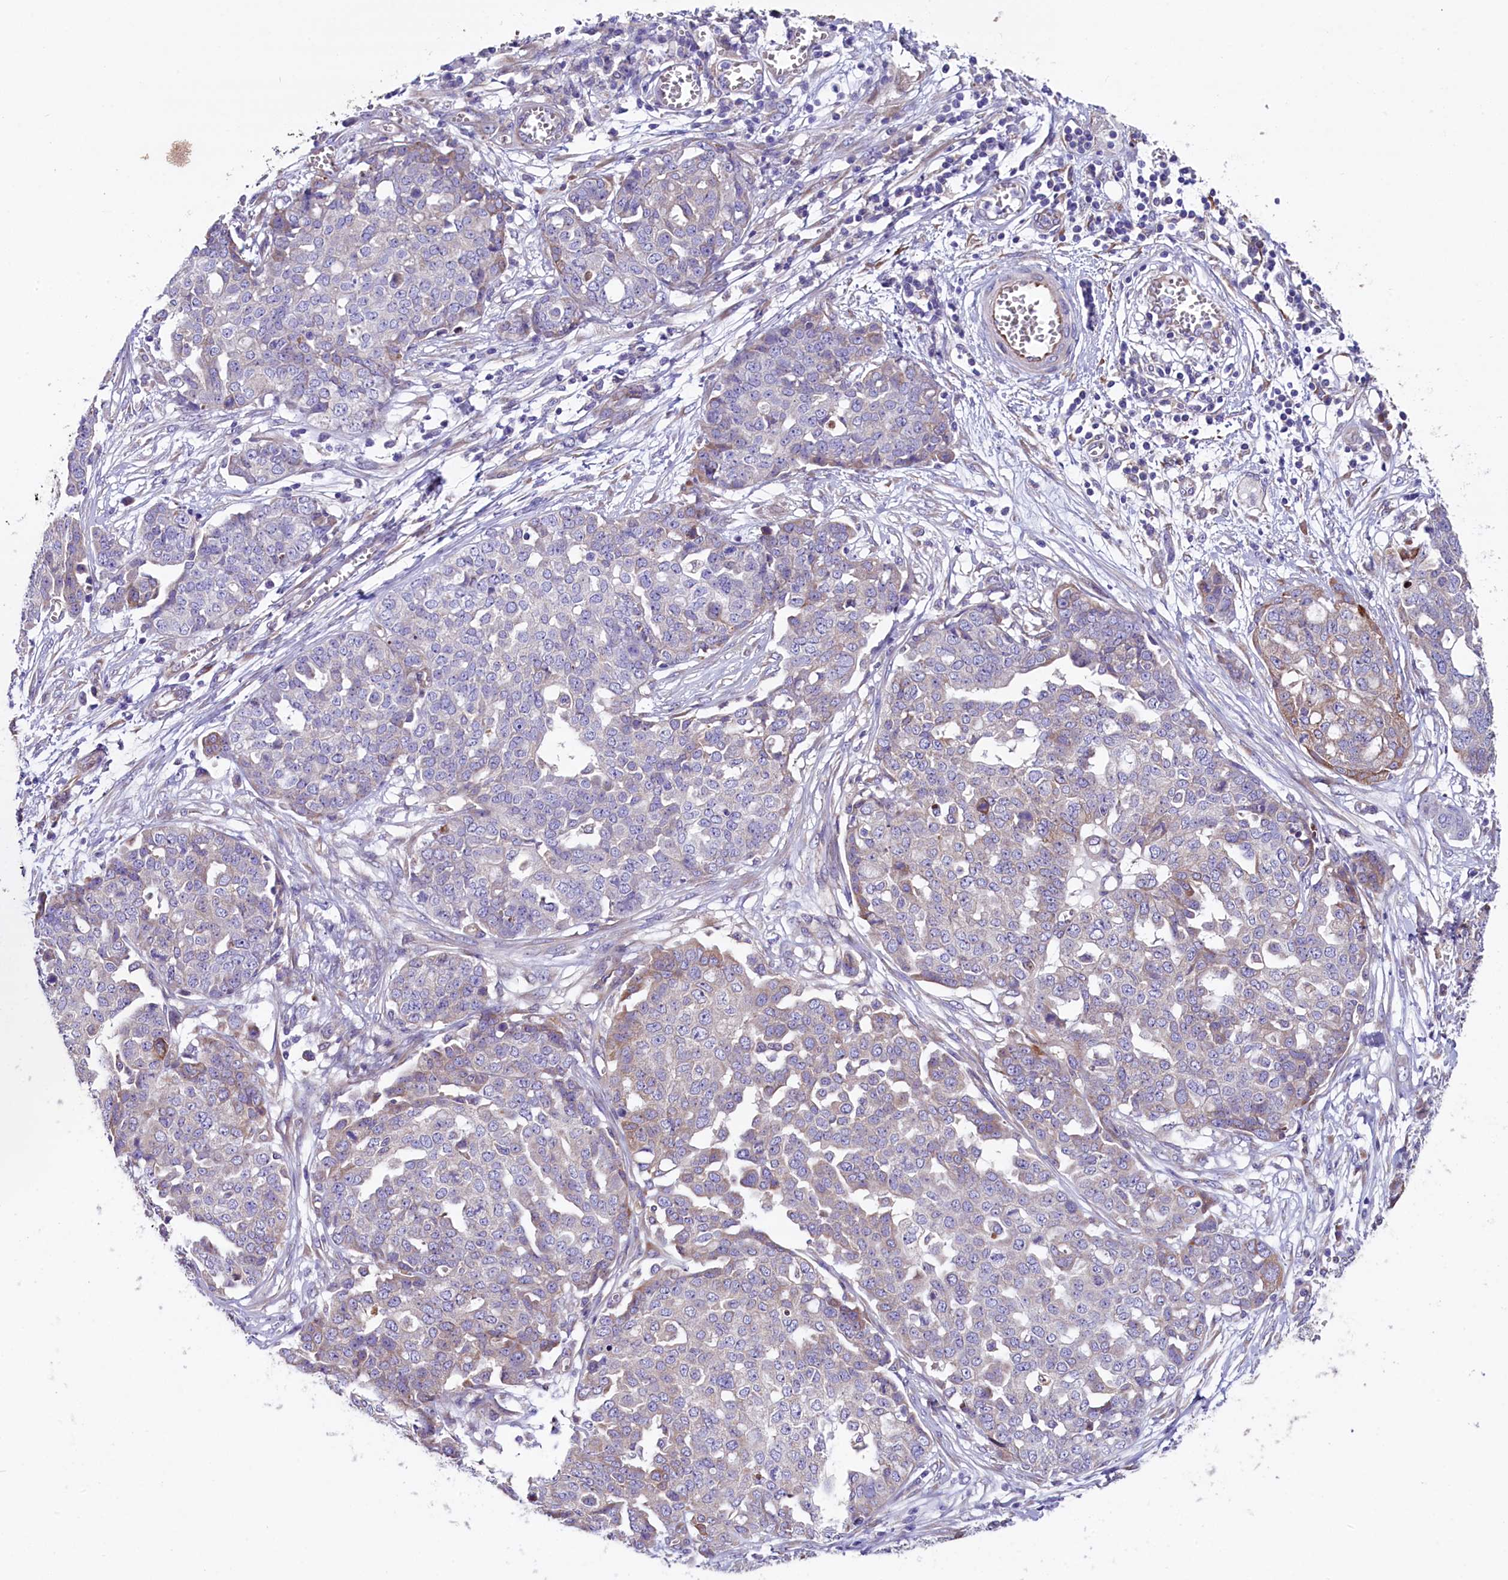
{"staining": {"intensity": "weak", "quantity": "<25%", "location": "cytoplasmic/membranous"}, "tissue": "ovarian cancer", "cell_type": "Tumor cells", "image_type": "cancer", "snomed": [{"axis": "morphology", "description": "Cystadenocarcinoma, serous, NOS"}, {"axis": "topography", "description": "Soft tissue"}, {"axis": "topography", "description": "Ovary"}], "caption": "Immunohistochemical staining of ovarian cancer displays no significant expression in tumor cells.", "gene": "GPR108", "patient": {"sex": "female", "age": 57}}